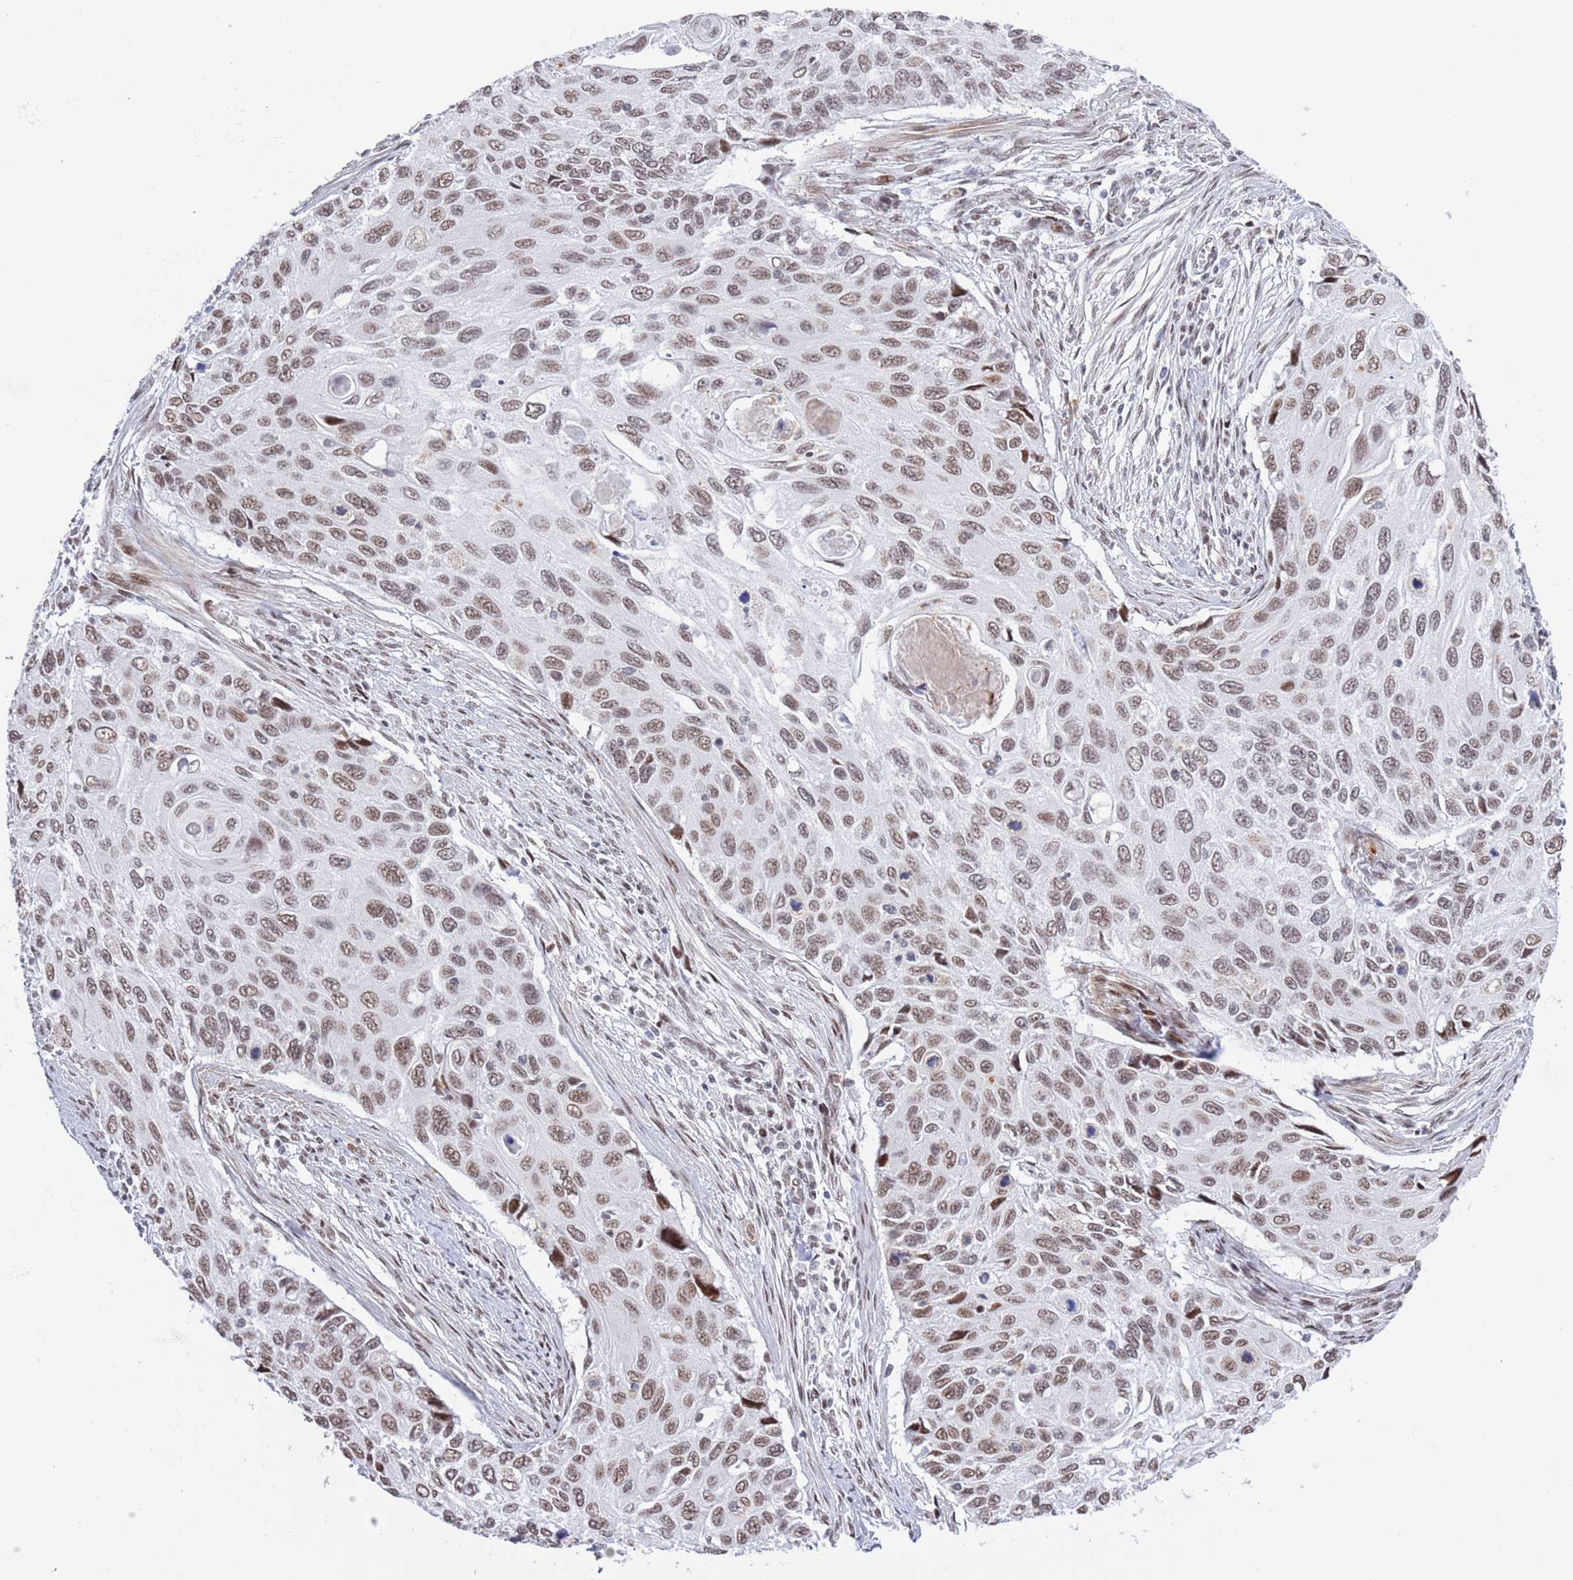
{"staining": {"intensity": "moderate", "quantity": ">75%", "location": "nuclear"}, "tissue": "cervical cancer", "cell_type": "Tumor cells", "image_type": "cancer", "snomed": [{"axis": "morphology", "description": "Squamous cell carcinoma, NOS"}, {"axis": "topography", "description": "Cervix"}], "caption": "High-power microscopy captured an IHC histopathology image of squamous cell carcinoma (cervical), revealing moderate nuclear staining in about >75% of tumor cells.", "gene": "ZNF382", "patient": {"sex": "female", "age": 70}}